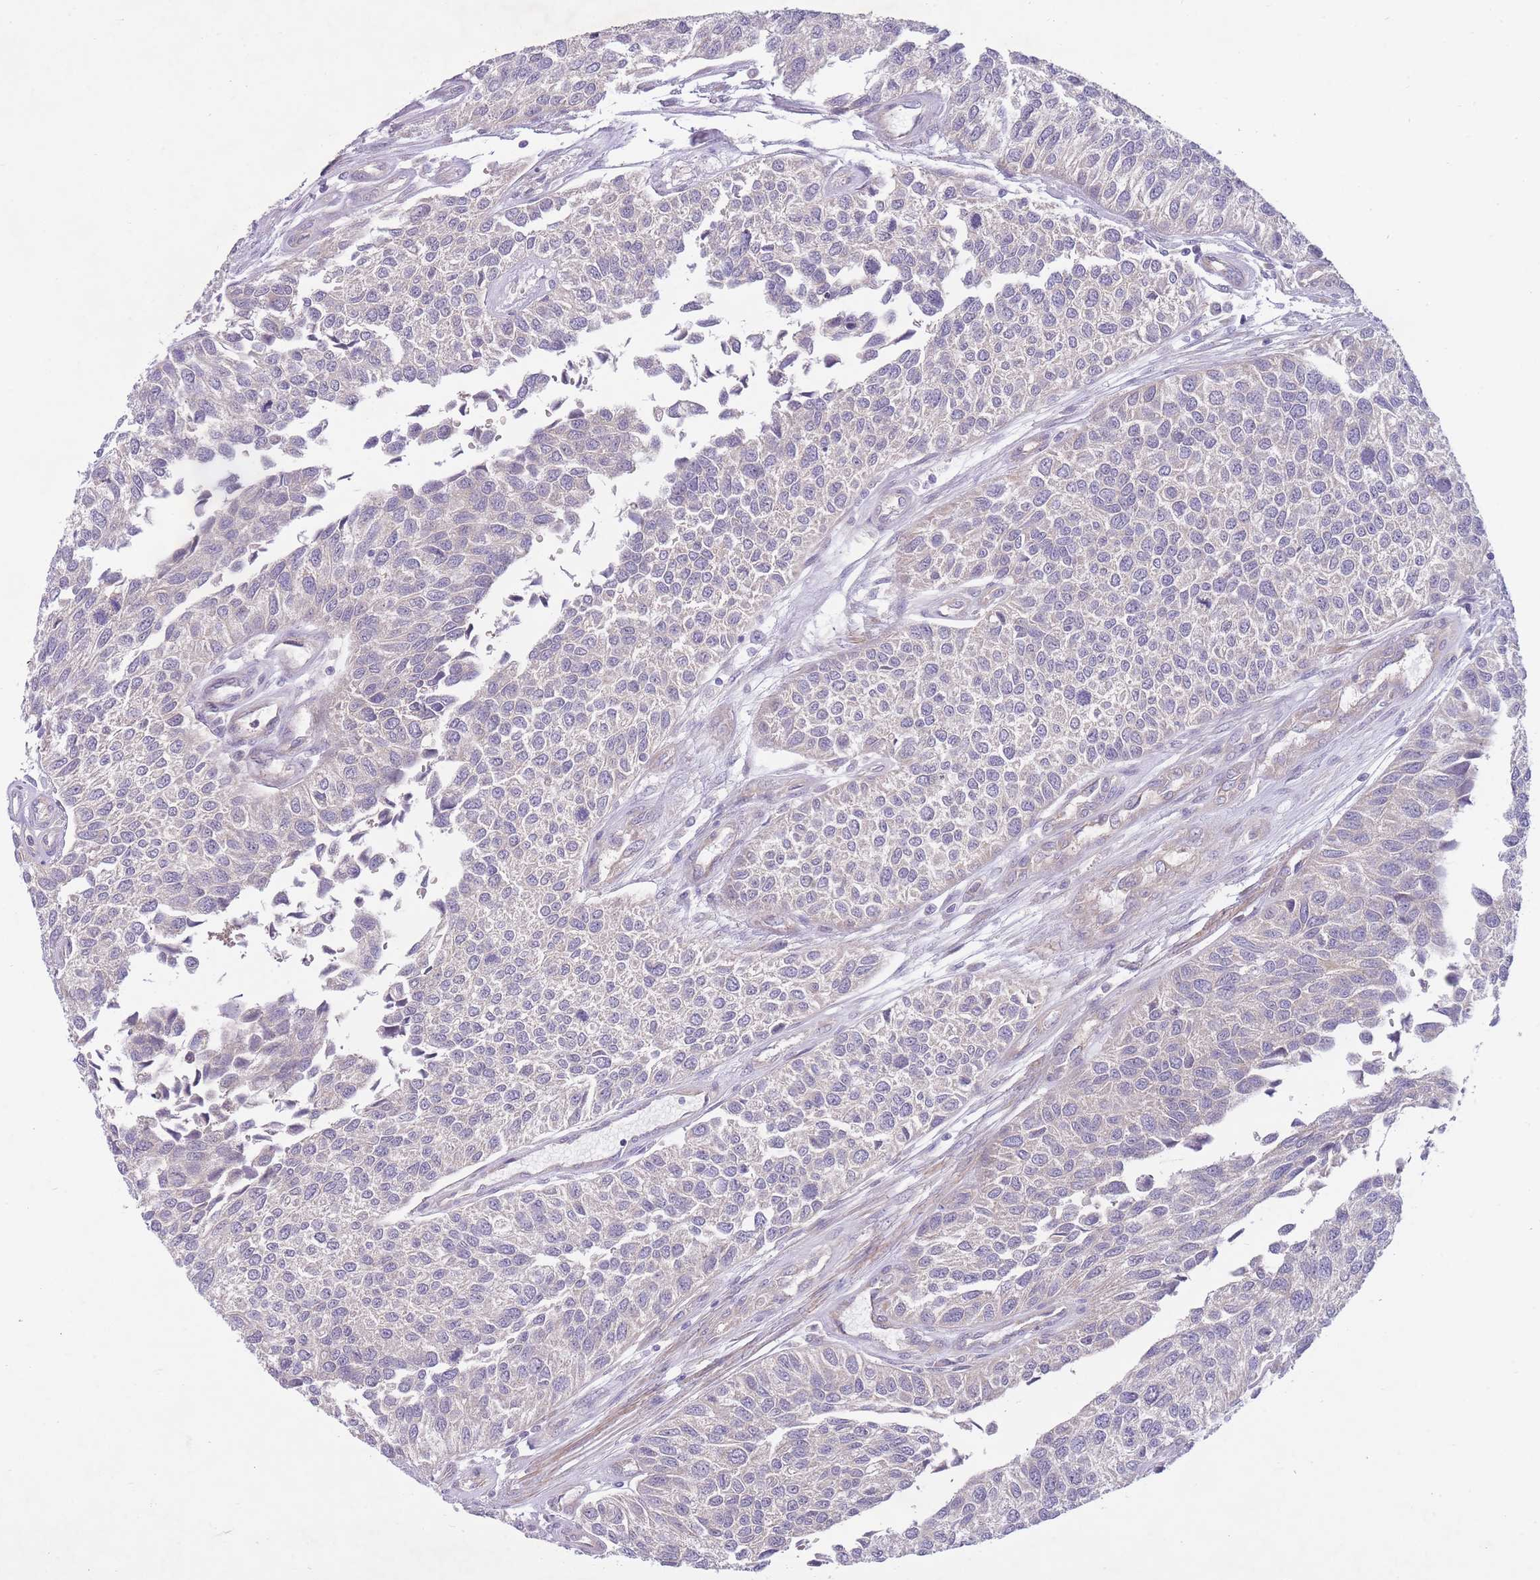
{"staining": {"intensity": "negative", "quantity": "none", "location": "none"}, "tissue": "urothelial cancer", "cell_type": "Tumor cells", "image_type": "cancer", "snomed": [{"axis": "morphology", "description": "Urothelial carcinoma, NOS"}, {"axis": "topography", "description": "Urinary bladder"}], "caption": "High magnification brightfield microscopy of transitional cell carcinoma stained with DAB (3,3'-diaminobenzidine) (brown) and counterstained with hematoxylin (blue): tumor cells show no significant staining.", "gene": "PNPLA5", "patient": {"sex": "male", "age": 55}}